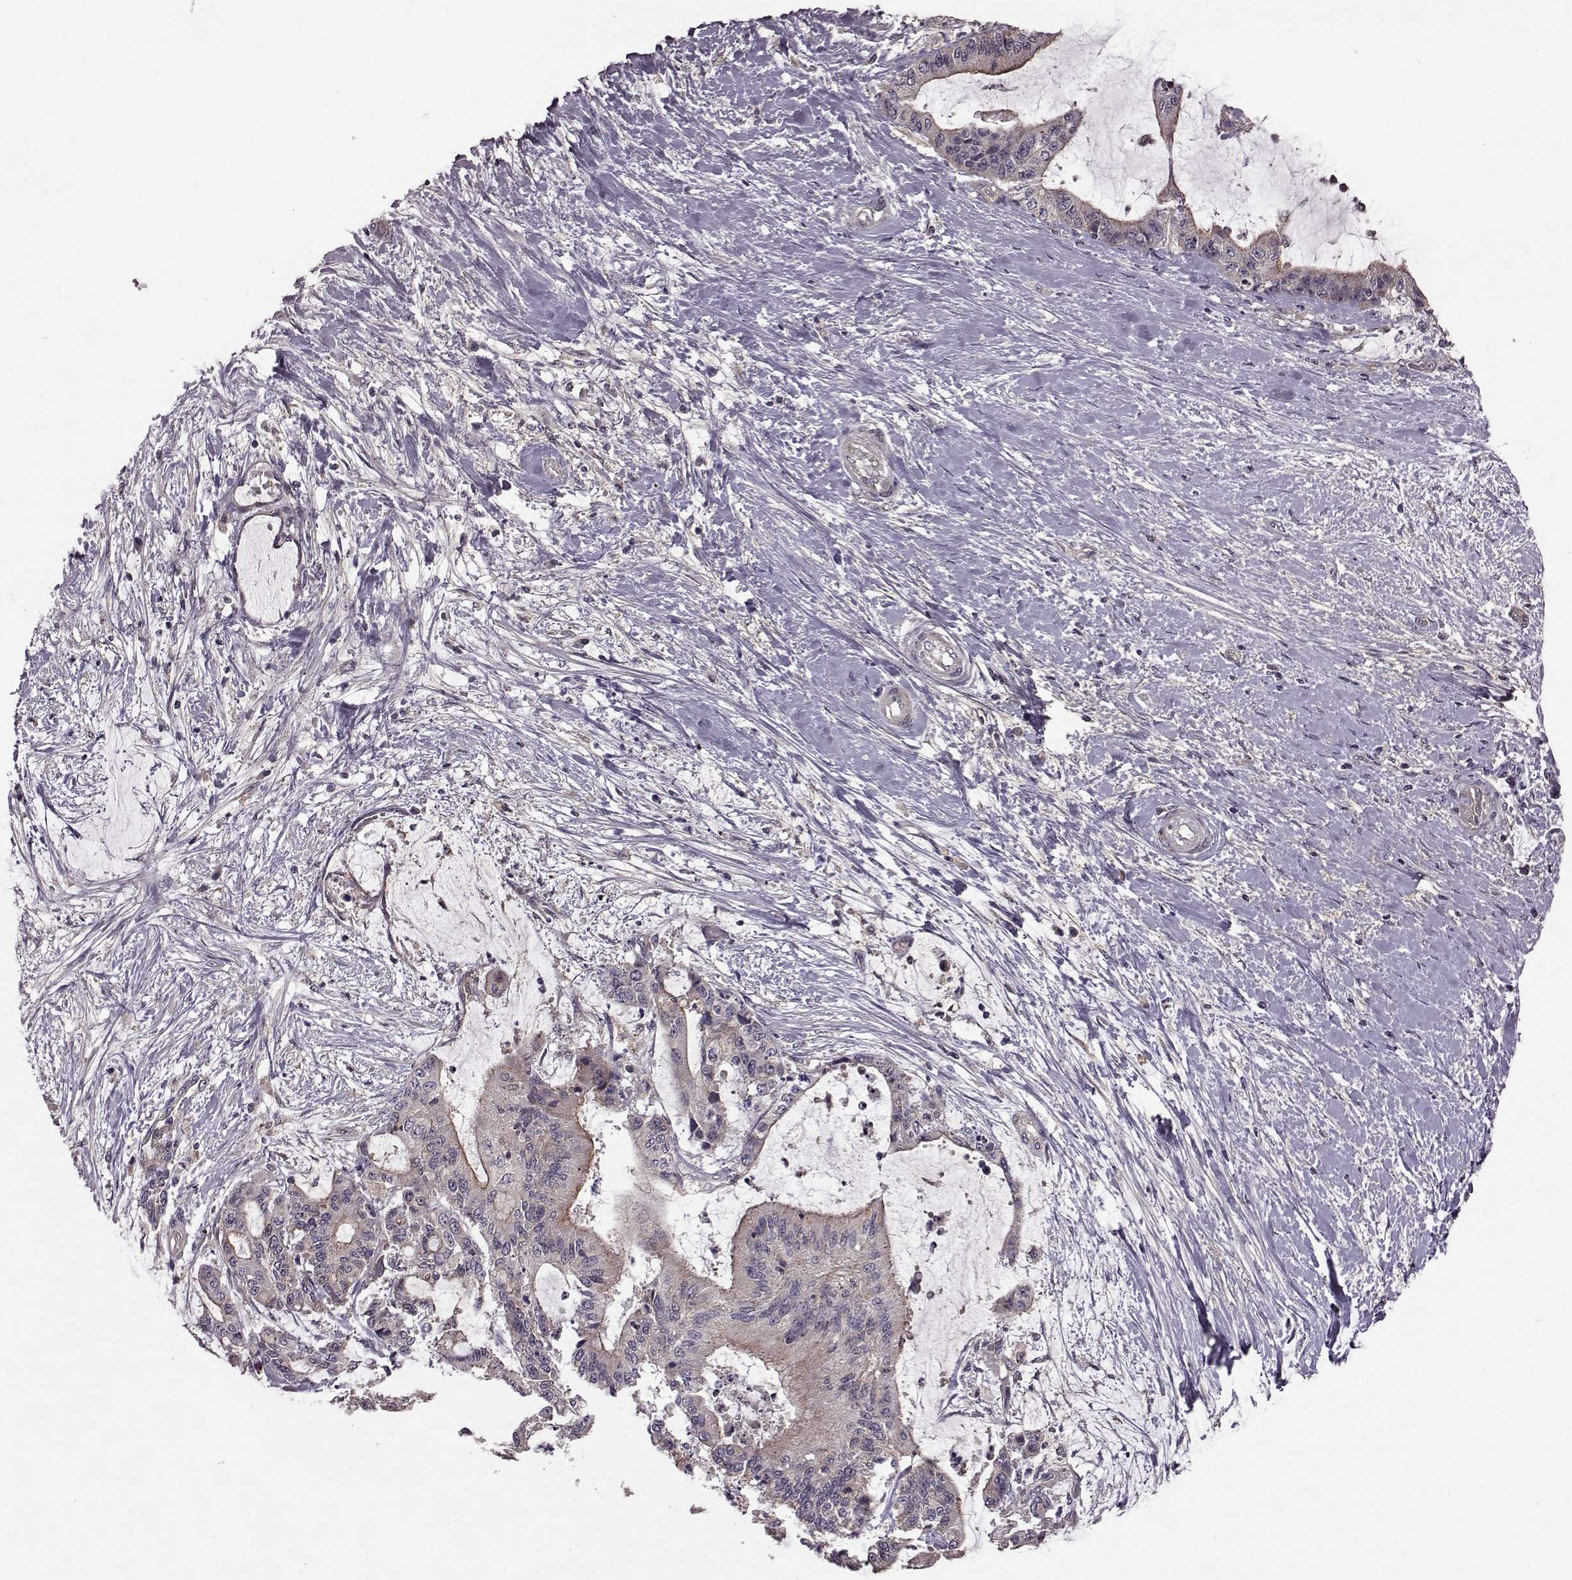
{"staining": {"intensity": "moderate", "quantity": ">75%", "location": "cytoplasmic/membranous"}, "tissue": "liver cancer", "cell_type": "Tumor cells", "image_type": "cancer", "snomed": [{"axis": "morphology", "description": "Cholangiocarcinoma"}, {"axis": "topography", "description": "Liver"}], "caption": "The immunohistochemical stain highlights moderate cytoplasmic/membranous expression in tumor cells of liver cholangiocarcinoma tissue.", "gene": "FNIP2", "patient": {"sex": "female", "age": 73}}